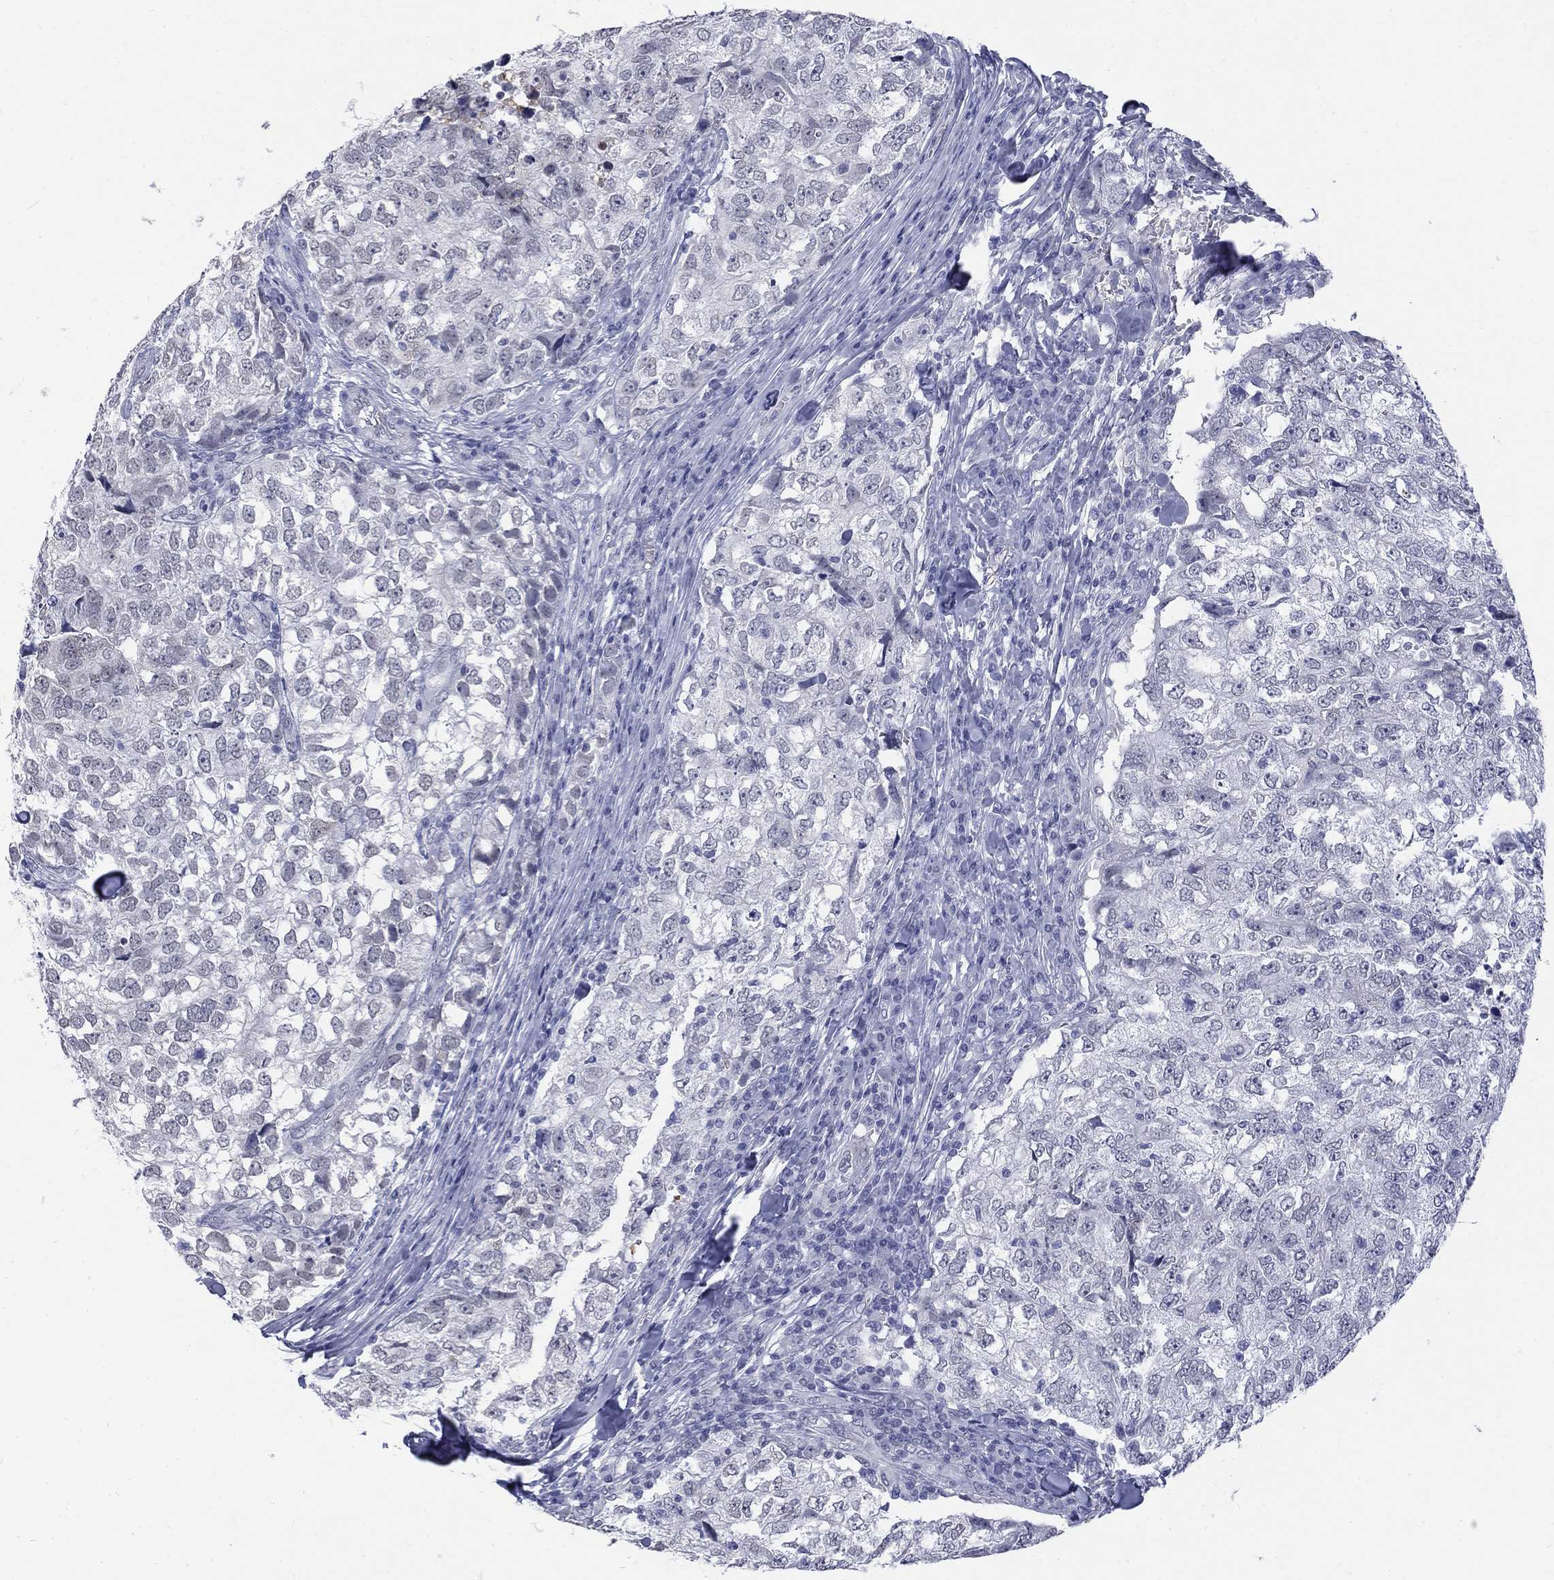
{"staining": {"intensity": "negative", "quantity": "none", "location": "none"}, "tissue": "breast cancer", "cell_type": "Tumor cells", "image_type": "cancer", "snomed": [{"axis": "morphology", "description": "Duct carcinoma"}, {"axis": "topography", "description": "Breast"}], "caption": "The photomicrograph reveals no staining of tumor cells in invasive ductal carcinoma (breast). Brightfield microscopy of immunohistochemistry stained with DAB (3,3'-diaminobenzidine) (brown) and hematoxylin (blue), captured at high magnification.", "gene": "ECEL1", "patient": {"sex": "female", "age": 30}}